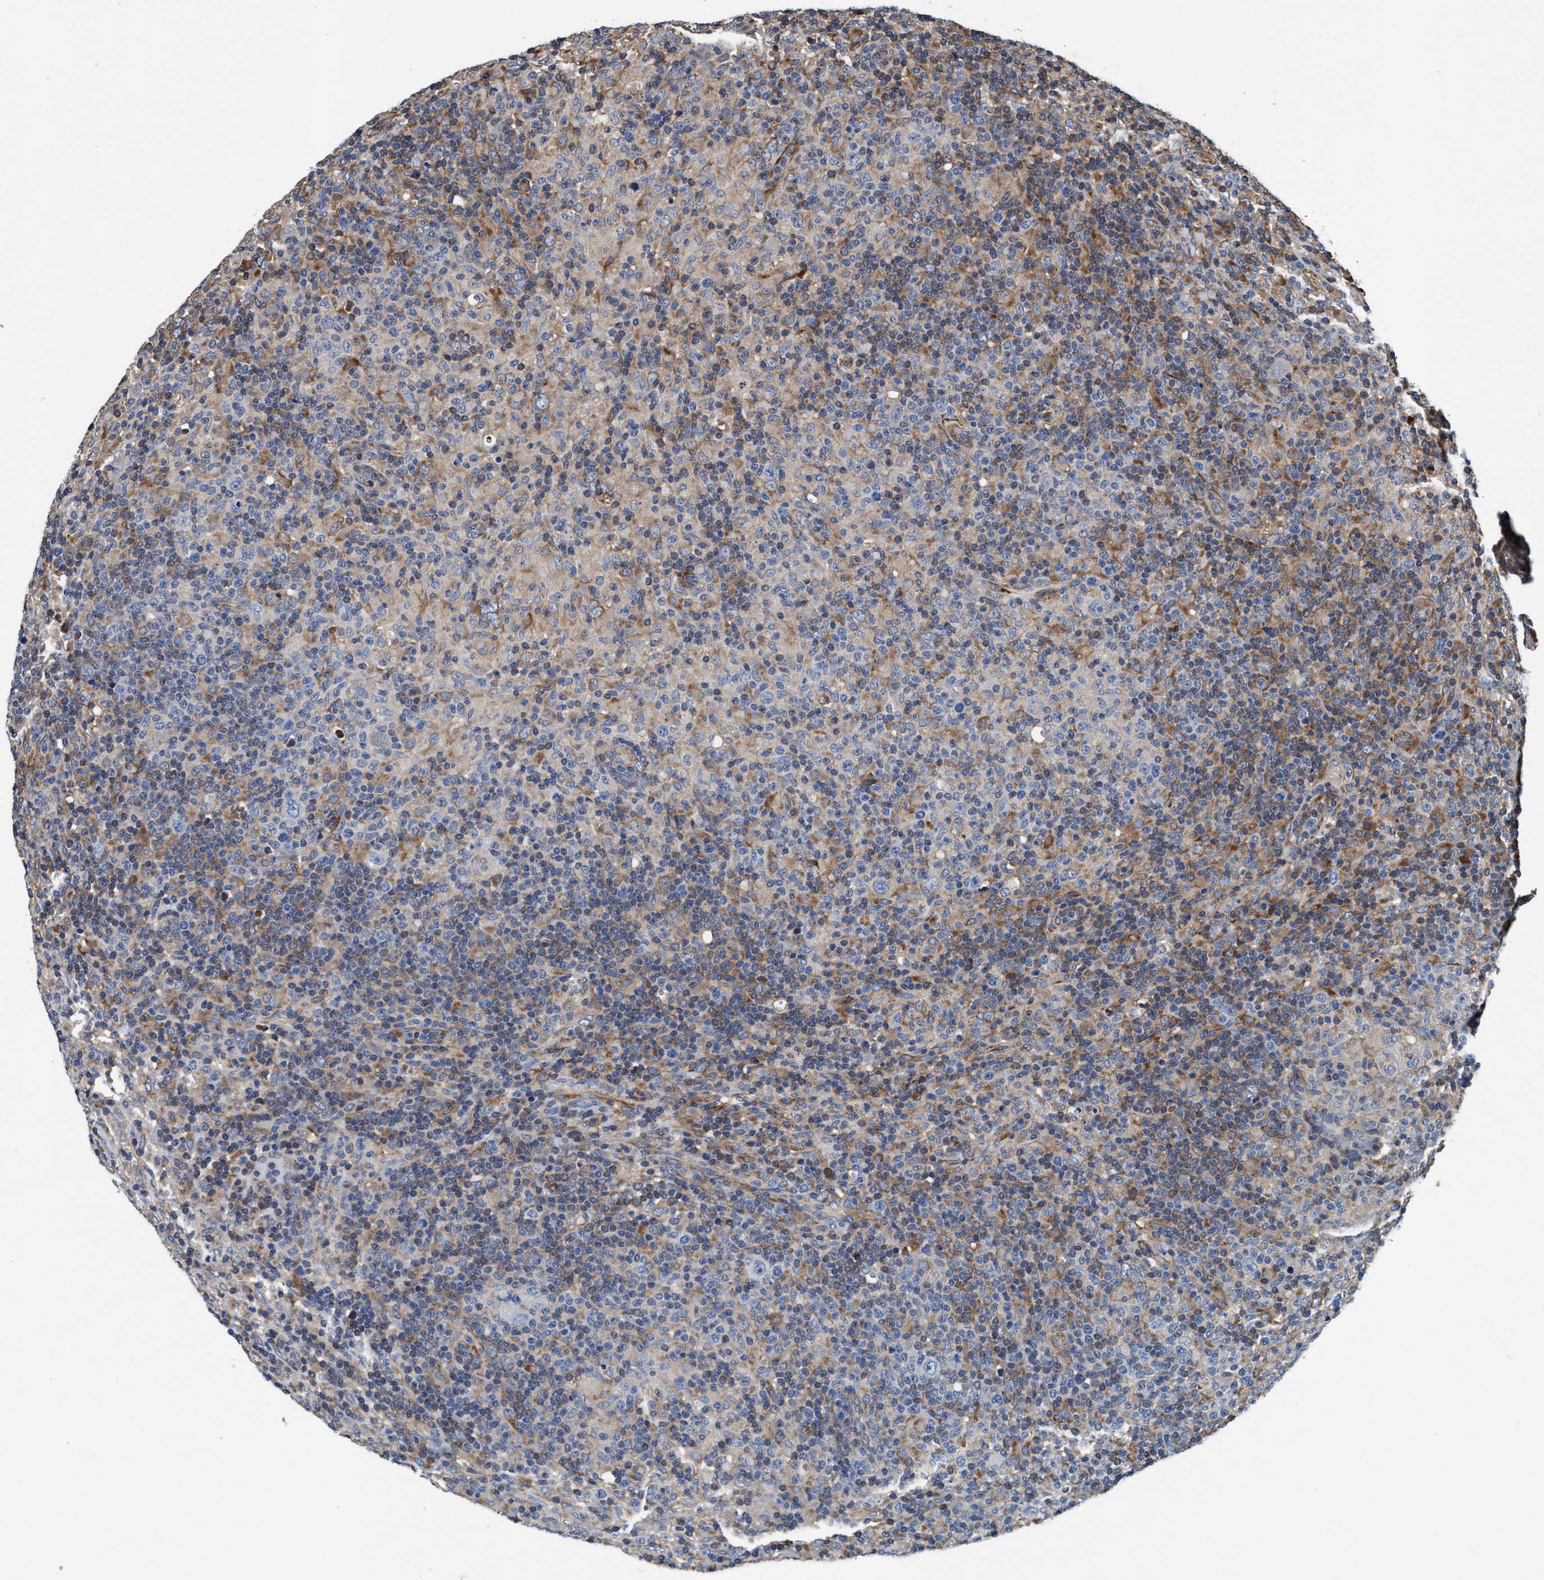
{"staining": {"intensity": "negative", "quantity": "none", "location": "none"}, "tissue": "lymphoma", "cell_type": "Tumor cells", "image_type": "cancer", "snomed": [{"axis": "morphology", "description": "Hodgkin's disease, NOS"}, {"axis": "topography", "description": "Lymph node"}], "caption": "Immunohistochemistry micrograph of neoplastic tissue: lymphoma stained with DAB shows no significant protein positivity in tumor cells. (DAB immunohistochemistry, high magnification).", "gene": "ENDOG", "patient": {"sex": "male", "age": 70}}